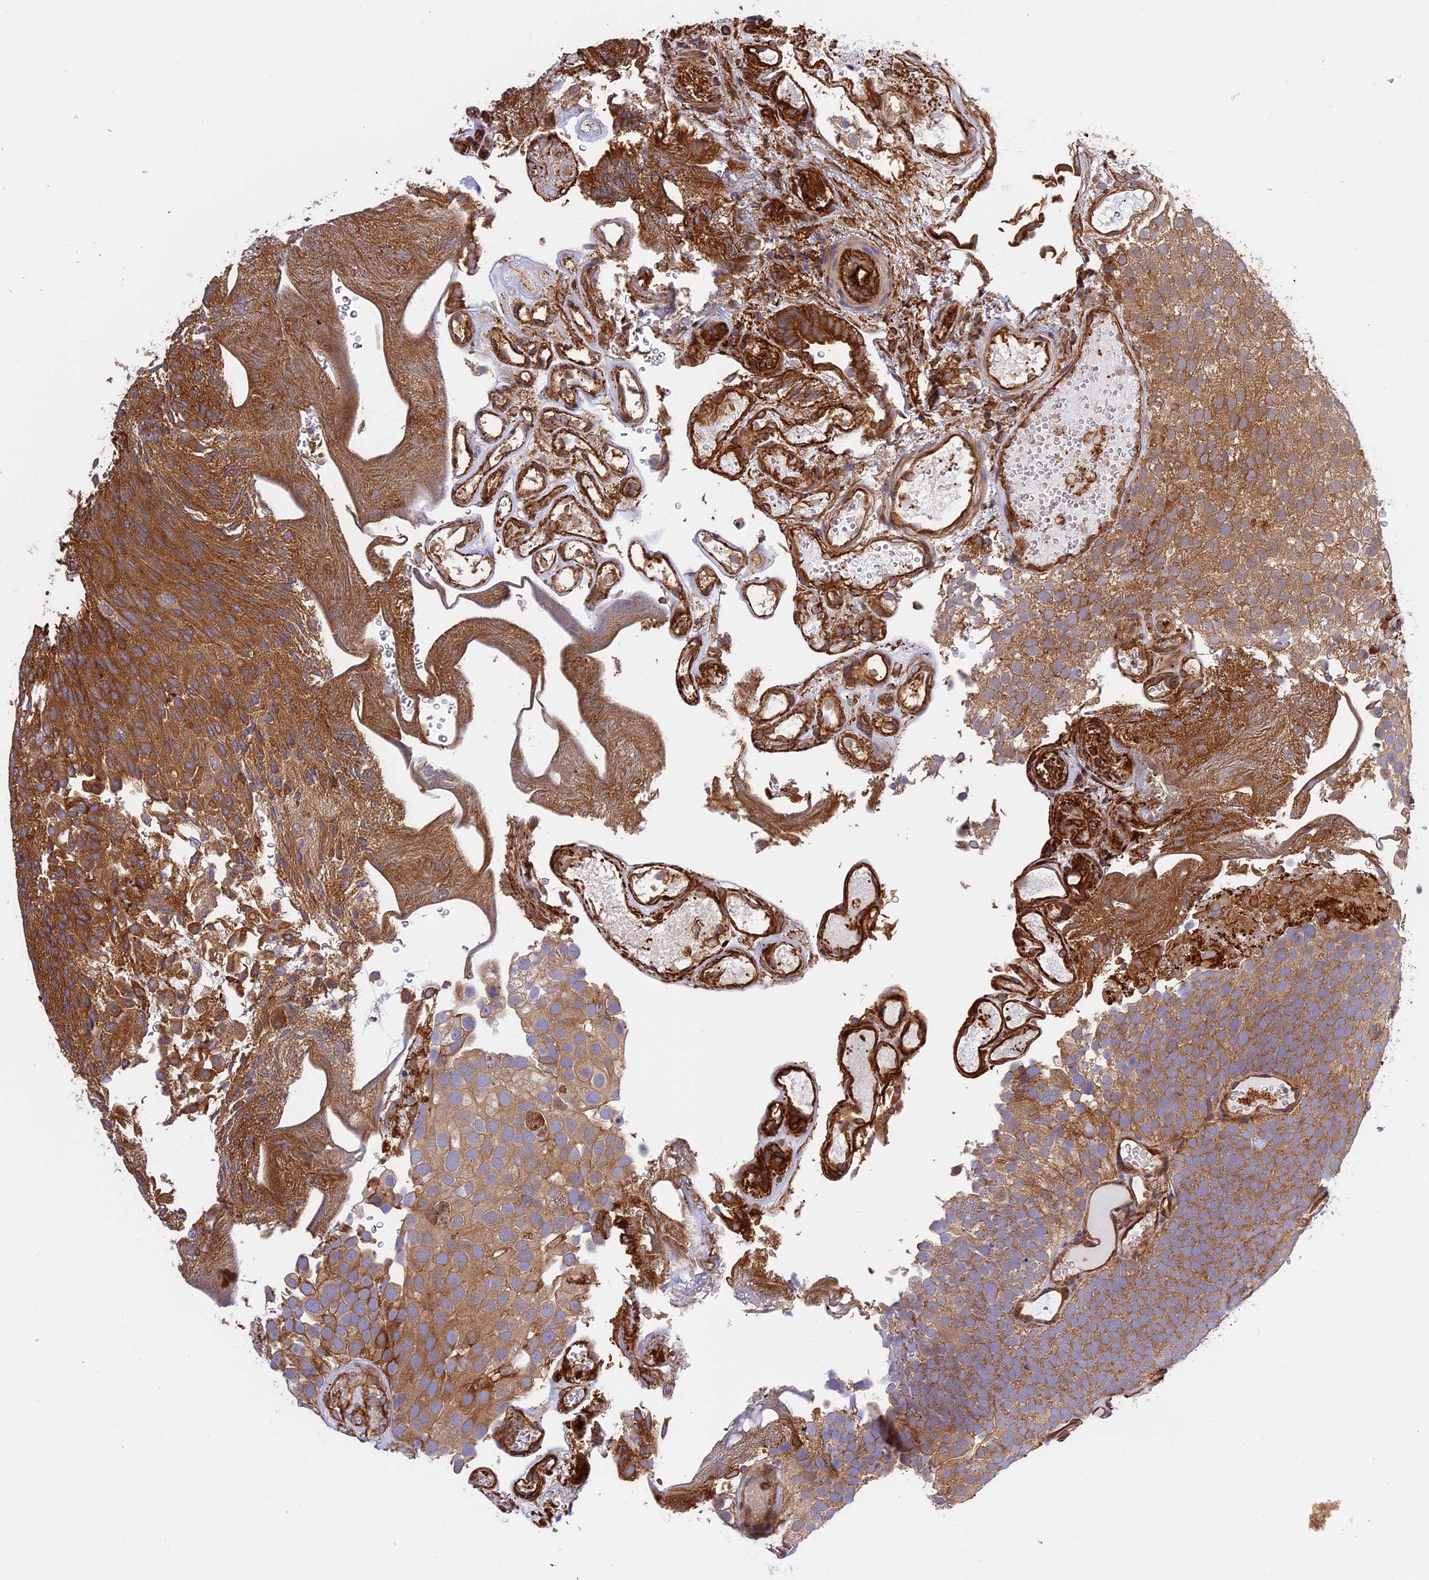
{"staining": {"intensity": "moderate", "quantity": ">75%", "location": "cytoplasmic/membranous"}, "tissue": "urothelial cancer", "cell_type": "Tumor cells", "image_type": "cancer", "snomed": [{"axis": "morphology", "description": "Urothelial carcinoma, Low grade"}, {"axis": "topography", "description": "Urinary bladder"}], "caption": "Low-grade urothelial carcinoma was stained to show a protein in brown. There is medium levels of moderate cytoplasmic/membranous positivity in about >75% of tumor cells.", "gene": "C5orf22", "patient": {"sex": "male", "age": 78}}